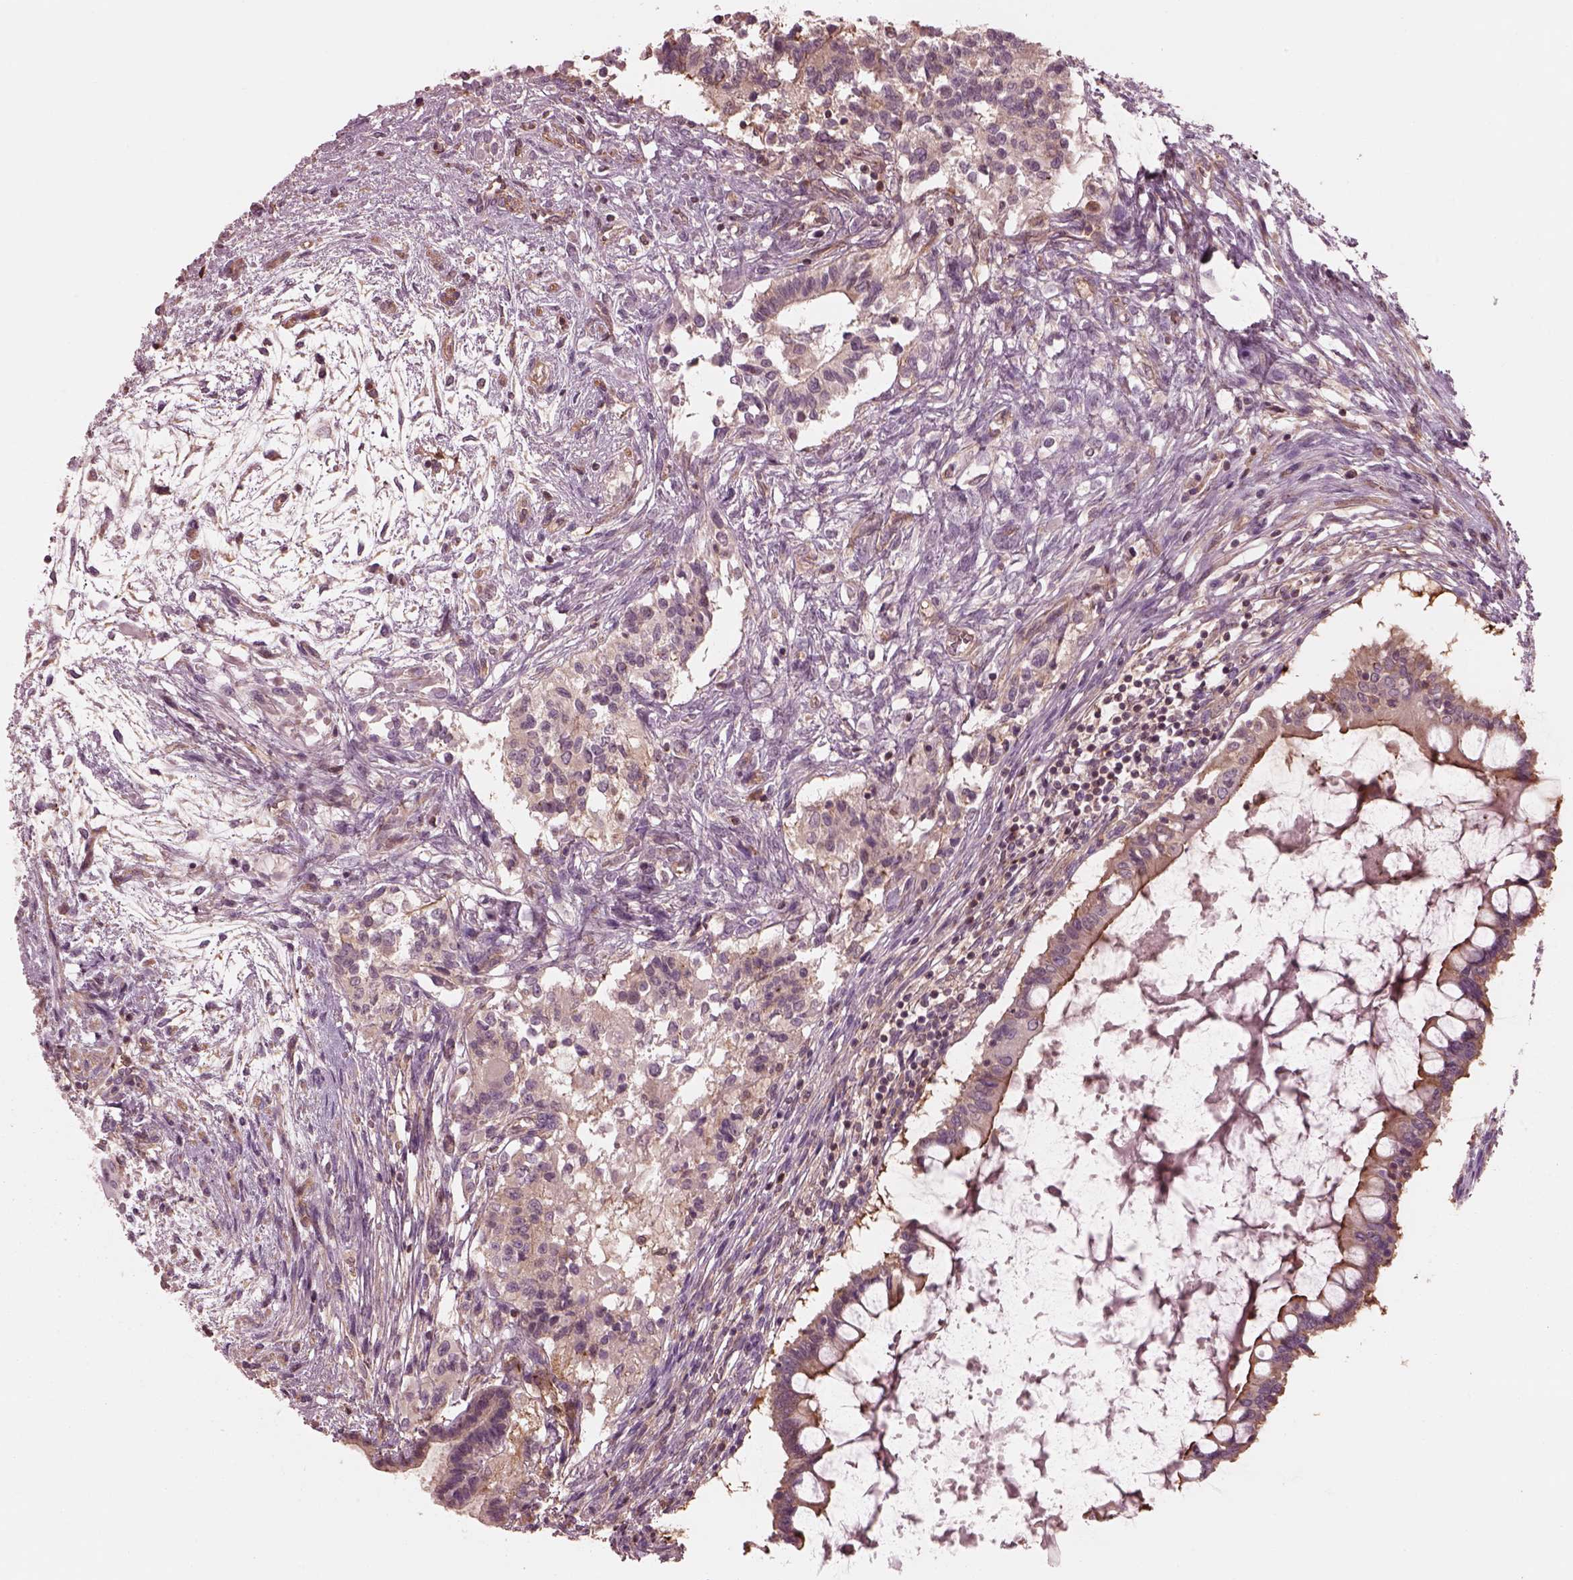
{"staining": {"intensity": "strong", "quantity": "<25%", "location": "cytoplasmic/membranous"}, "tissue": "testis cancer", "cell_type": "Tumor cells", "image_type": "cancer", "snomed": [{"axis": "morphology", "description": "Carcinoma, Embryonal, NOS"}, {"axis": "topography", "description": "Testis"}], "caption": "Immunohistochemistry photomicrograph of testis cancer (embryonal carcinoma) stained for a protein (brown), which reveals medium levels of strong cytoplasmic/membranous expression in approximately <25% of tumor cells.", "gene": "STK33", "patient": {"sex": "male", "age": 37}}